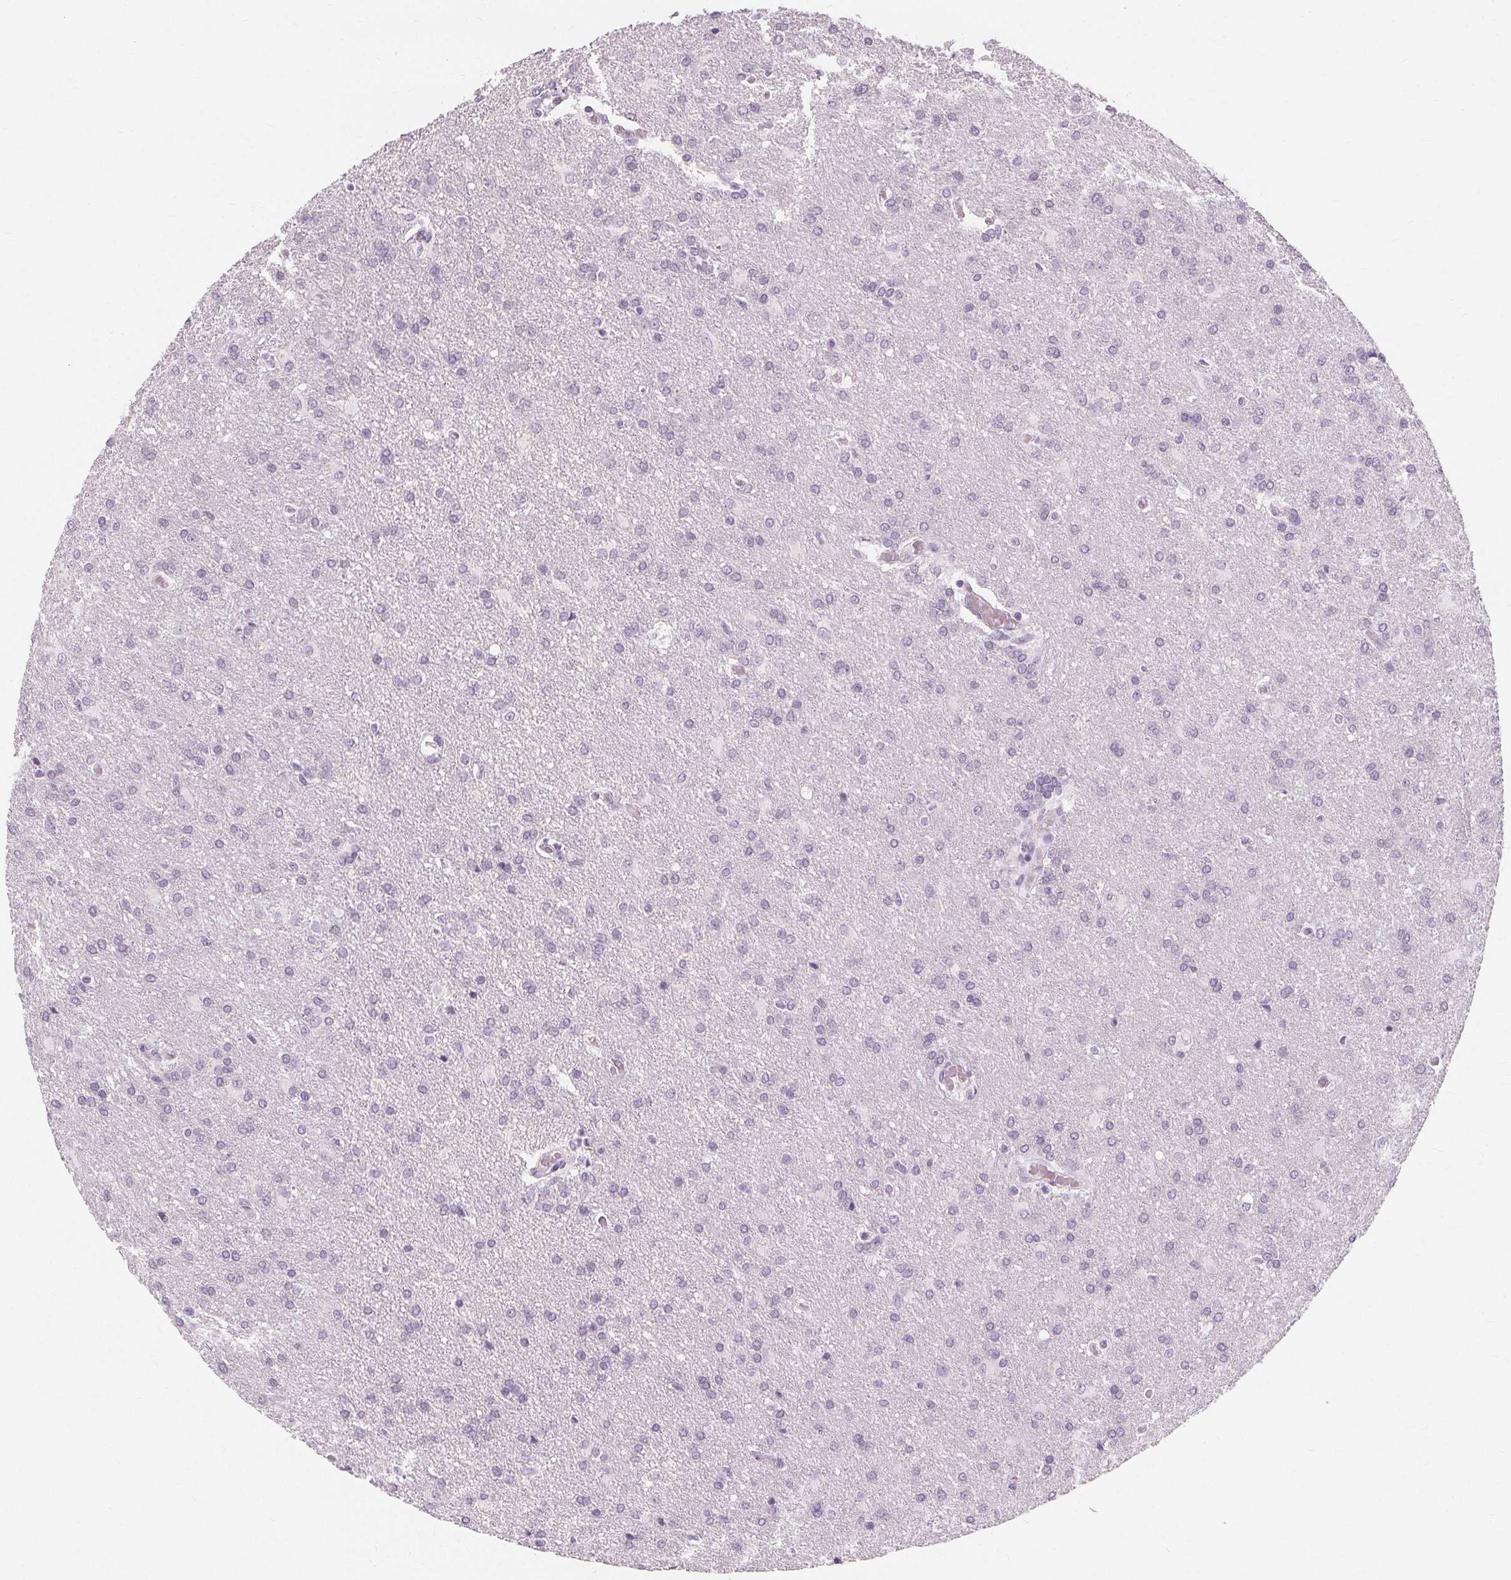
{"staining": {"intensity": "negative", "quantity": "none", "location": "none"}, "tissue": "glioma", "cell_type": "Tumor cells", "image_type": "cancer", "snomed": [{"axis": "morphology", "description": "Glioma, malignant, High grade"}, {"axis": "topography", "description": "Brain"}], "caption": "DAB immunohistochemical staining of malignant glioma (high-grade) reveals no significant staining in tumor cells. (DAB immunohistochemistry visualized using brightfield microscopy, high magnification).", "gene": "TFF1", "patient": {"sex": "male", "age": 68}}